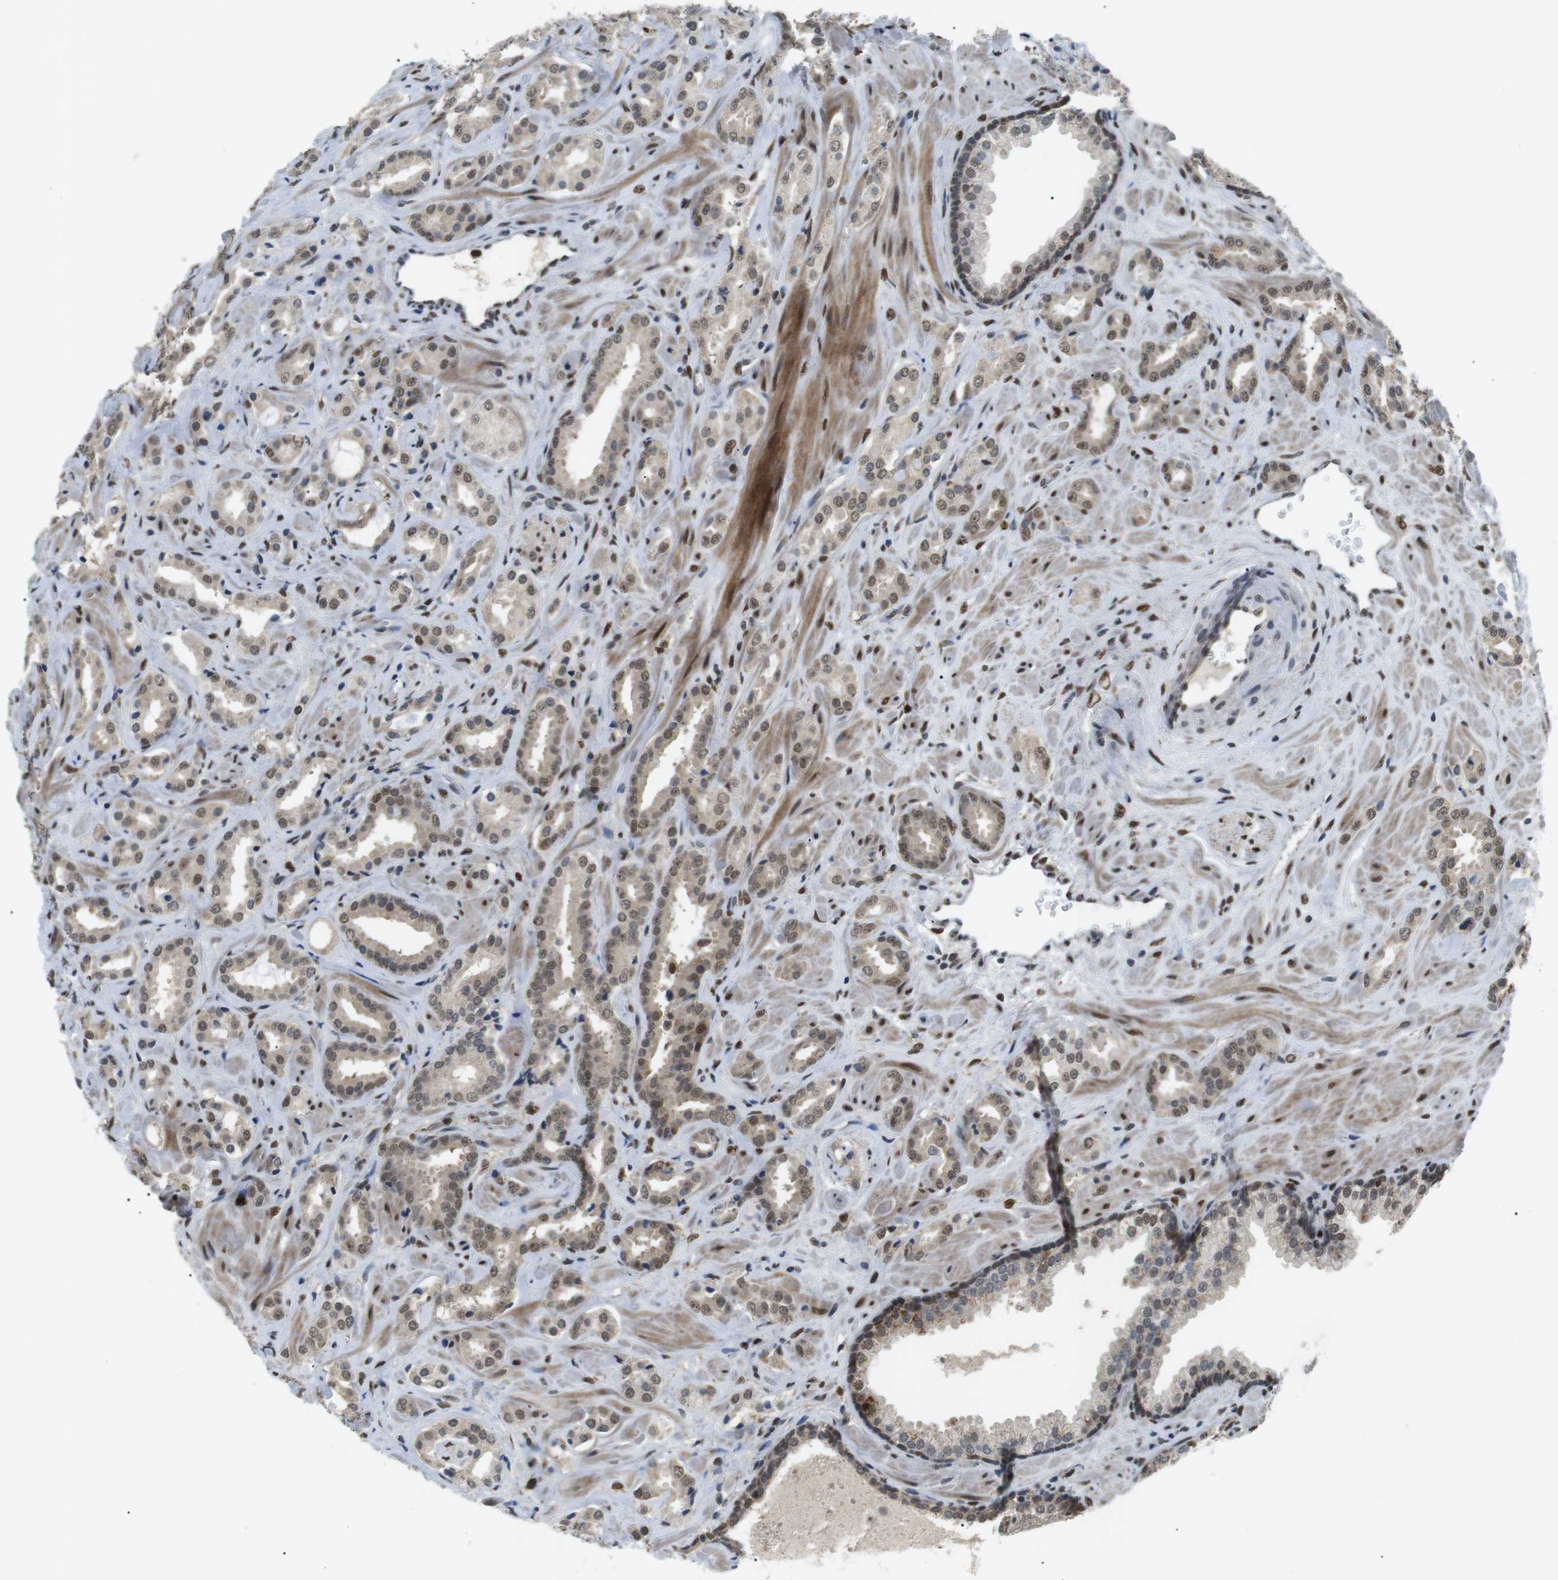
{"staining": {"intensity": "moderate", "quantity": ">75%", "location": "cytoplasmic/membranous,nuclear"}, "tissue": "prostate cancer", "cell_type": "Tumor cells", "image_type": "cancer", "snomed": [{"axis": "morphology", "description": "Adenocarcinoma, High grade"}, {"axis": "topography", "description": "Prostate"}], "caption": "Tumor cells display medium levels of moderate cytoplasmic/membranous and nuclear positivity in about >75% of cells in human prostate high-grade adenocarcinoma.", "gene": "ORAI3", "patient": {"sex": "male", "age": 64}}